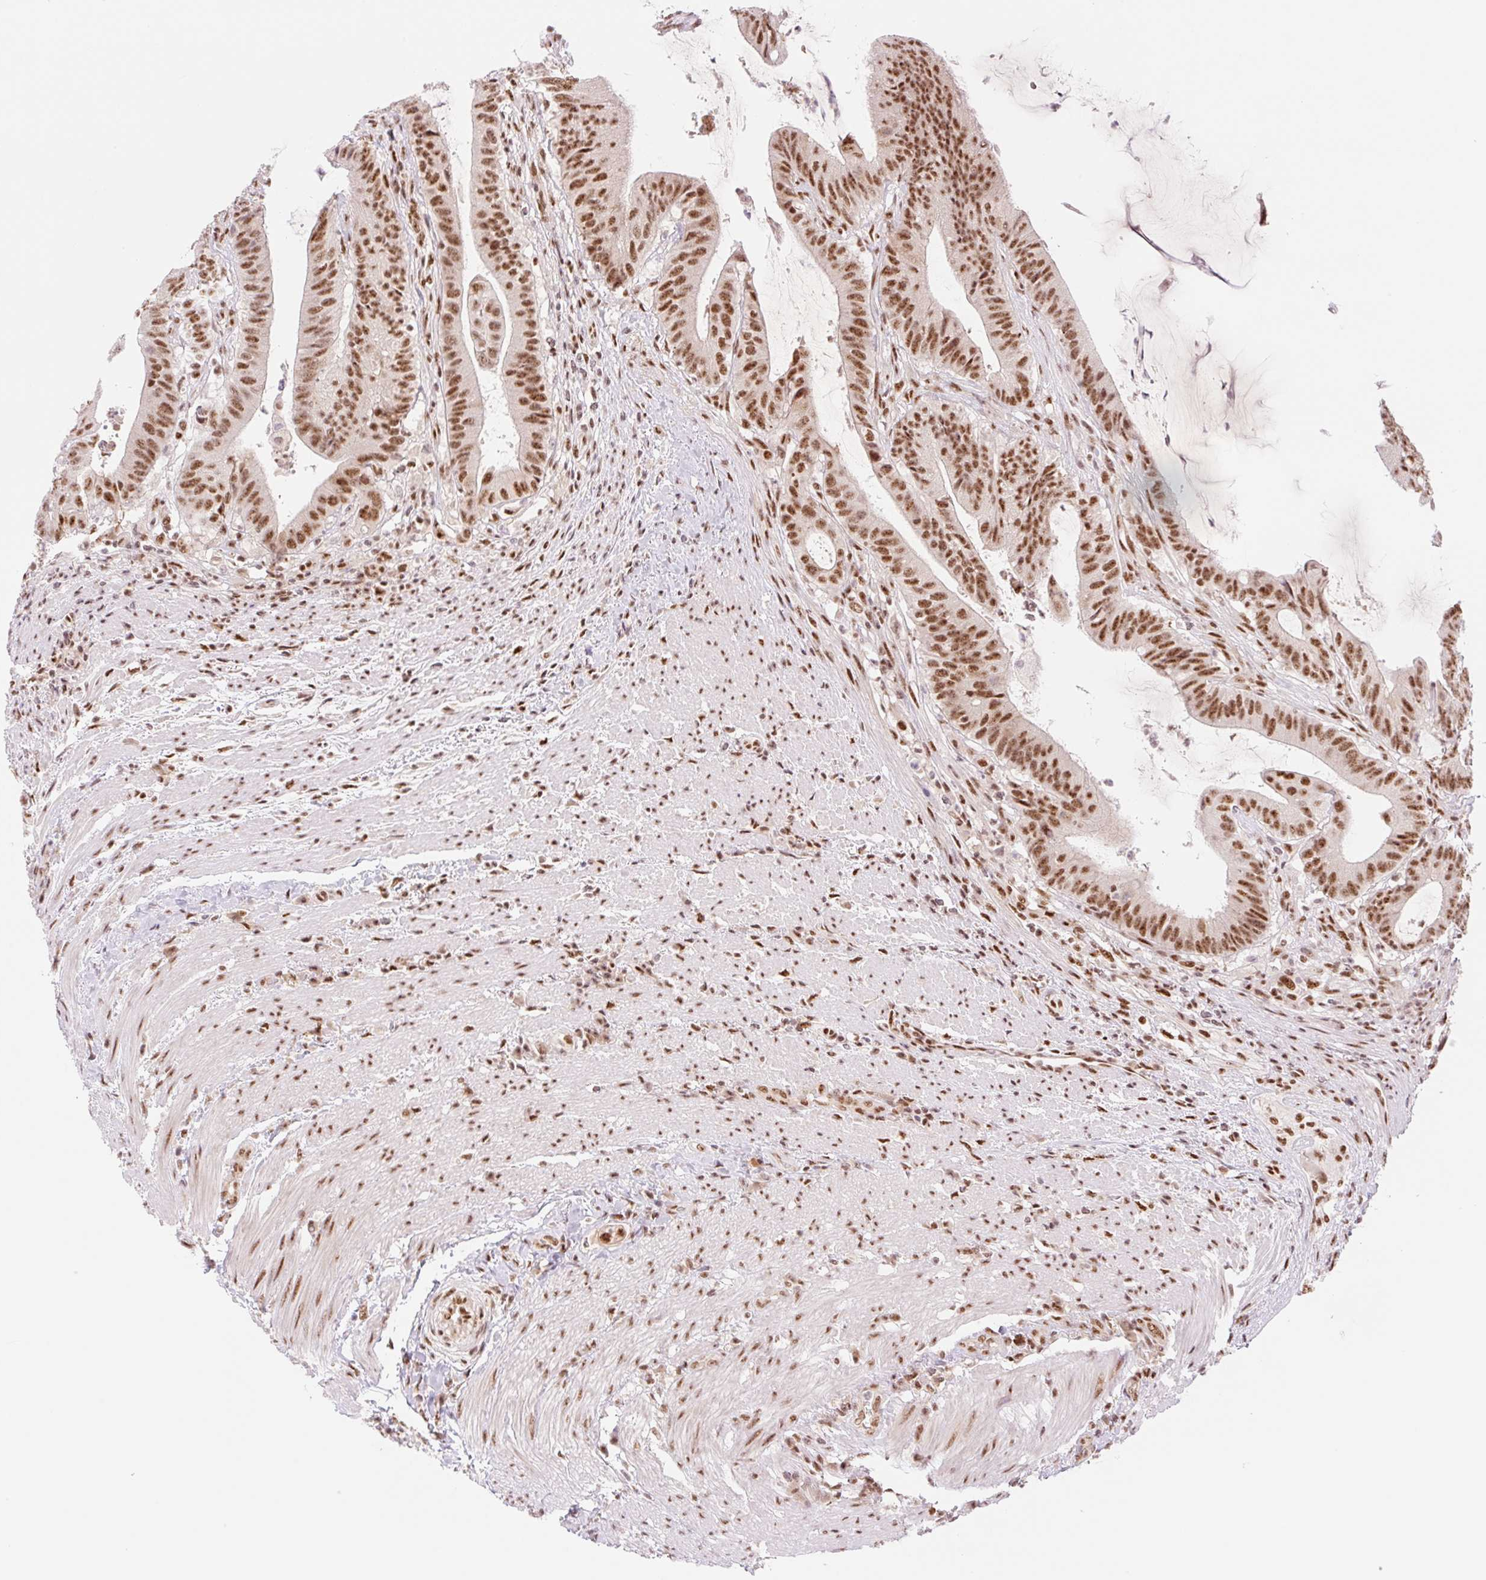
{"staining": {"intensity": "strong", "quantity": ">75%", "location": "nuclear"}, "tissue": "colorectal cancer", "cell_type": "Tumor cells", "image_type": "cancer", "snomed": [{"axis": "morphology", "description": "Adenocarcinoma, NOS"}, {"axis": "topography", "description": "Colon"}], "caption": "The micrograph displays a brown stain indicating the presence of a protein in the nuclear of tumor cells in adenocarcinoma (colorectal).", "gene": "PRDM11", "patient": {"sex": "female", "age": 43}}